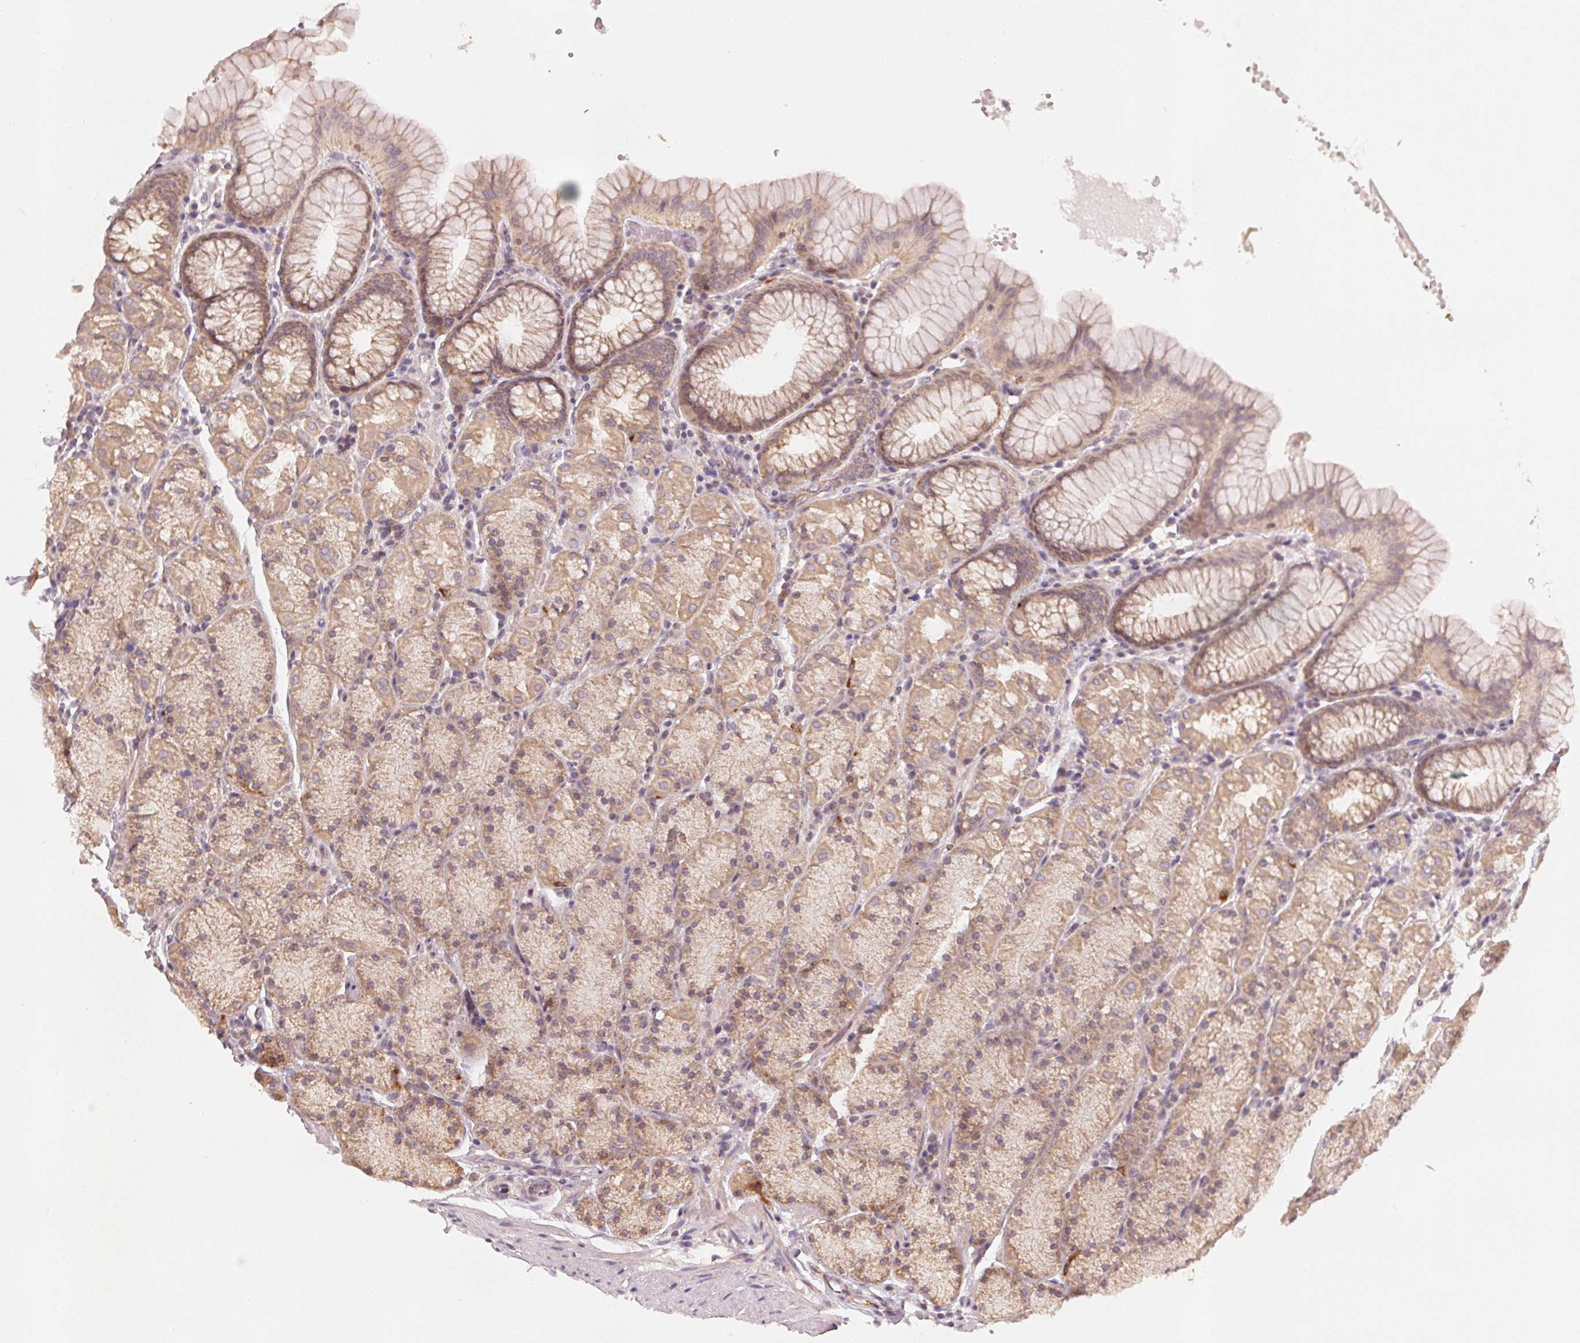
{"staining": {"intensity": "weak", "quantity": ">75%", "location": "cytoplasmic/membranous"}, "tissue": "stomach", "cell_type": "Glandular cells", "image_type": "normal", "snomed": [{"axis": "morphology", "description": "Normal tissue, NOS"}, {"axis": "topography", "description": "Stomach, upper"}, {"axis": "topography", "description": "Stomach"}], "caption": "Normal stomach exhibits weak cytoplasmic/membranous positivity in approximately >75% of glandular cells.", "gene": "NCOA4", "patient": {"sex": "male", "age": 76}}